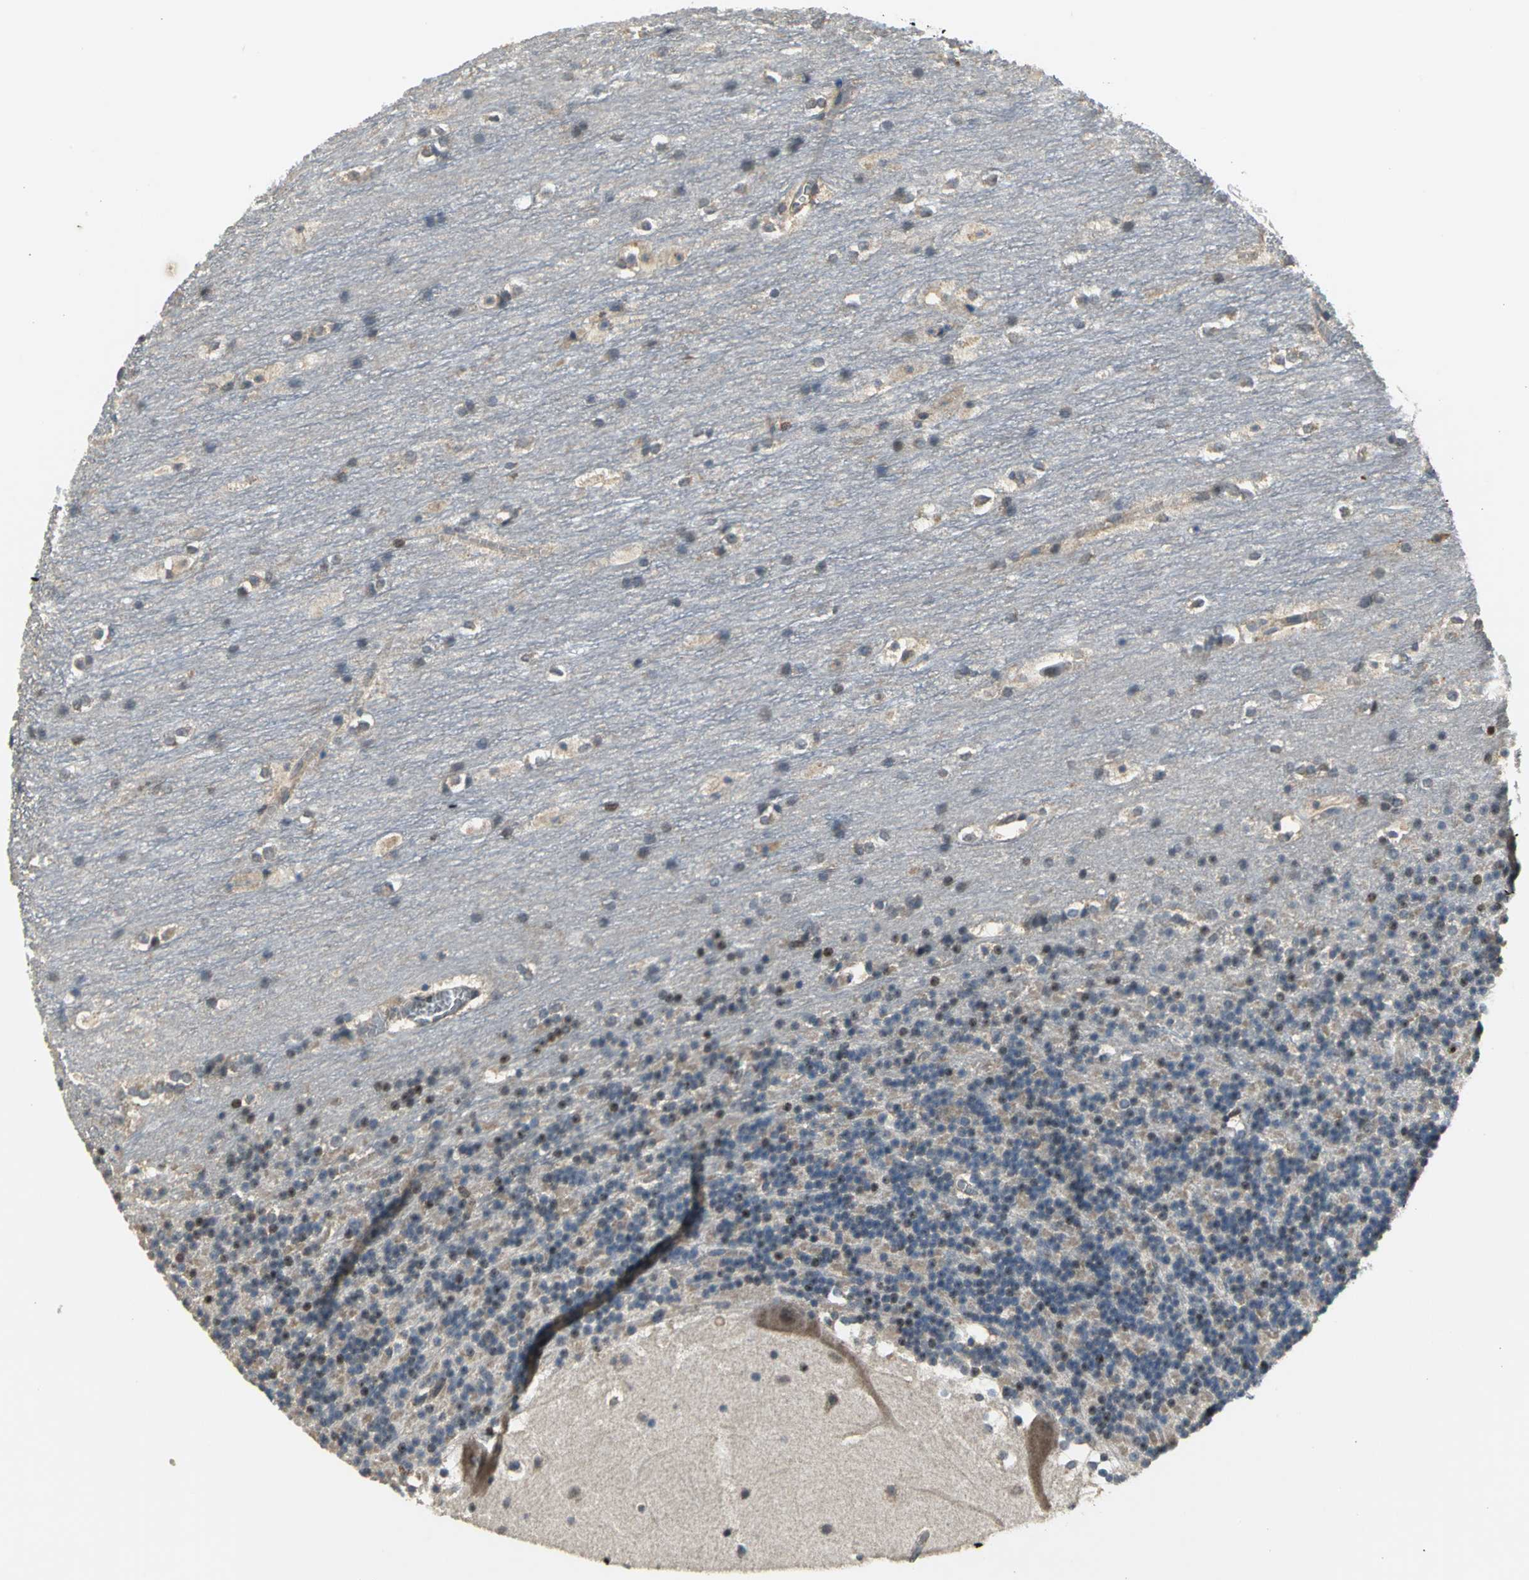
{"staining": {"intensity": "moderate", "quantity": "<25%", "location": "cytoplasmic/membranous,nuclear"}, "tissue": "cerebellum", "cell_type": "Cells in granular layer", "image_type": "normal", "snomed": [{"axis": "morphology", "description": "Normal tissue, NOS"}, {"axis": "topography", "description": "Cerebellum"}], "caption": "Protein expression analysis of benign cerebellum reveals moderate cytoplasmic/membranous,nuclear expression in approximately <25% of cells in granular layer.", "gene": "AHR", "patient": {"sex": "female", "age": 19}}